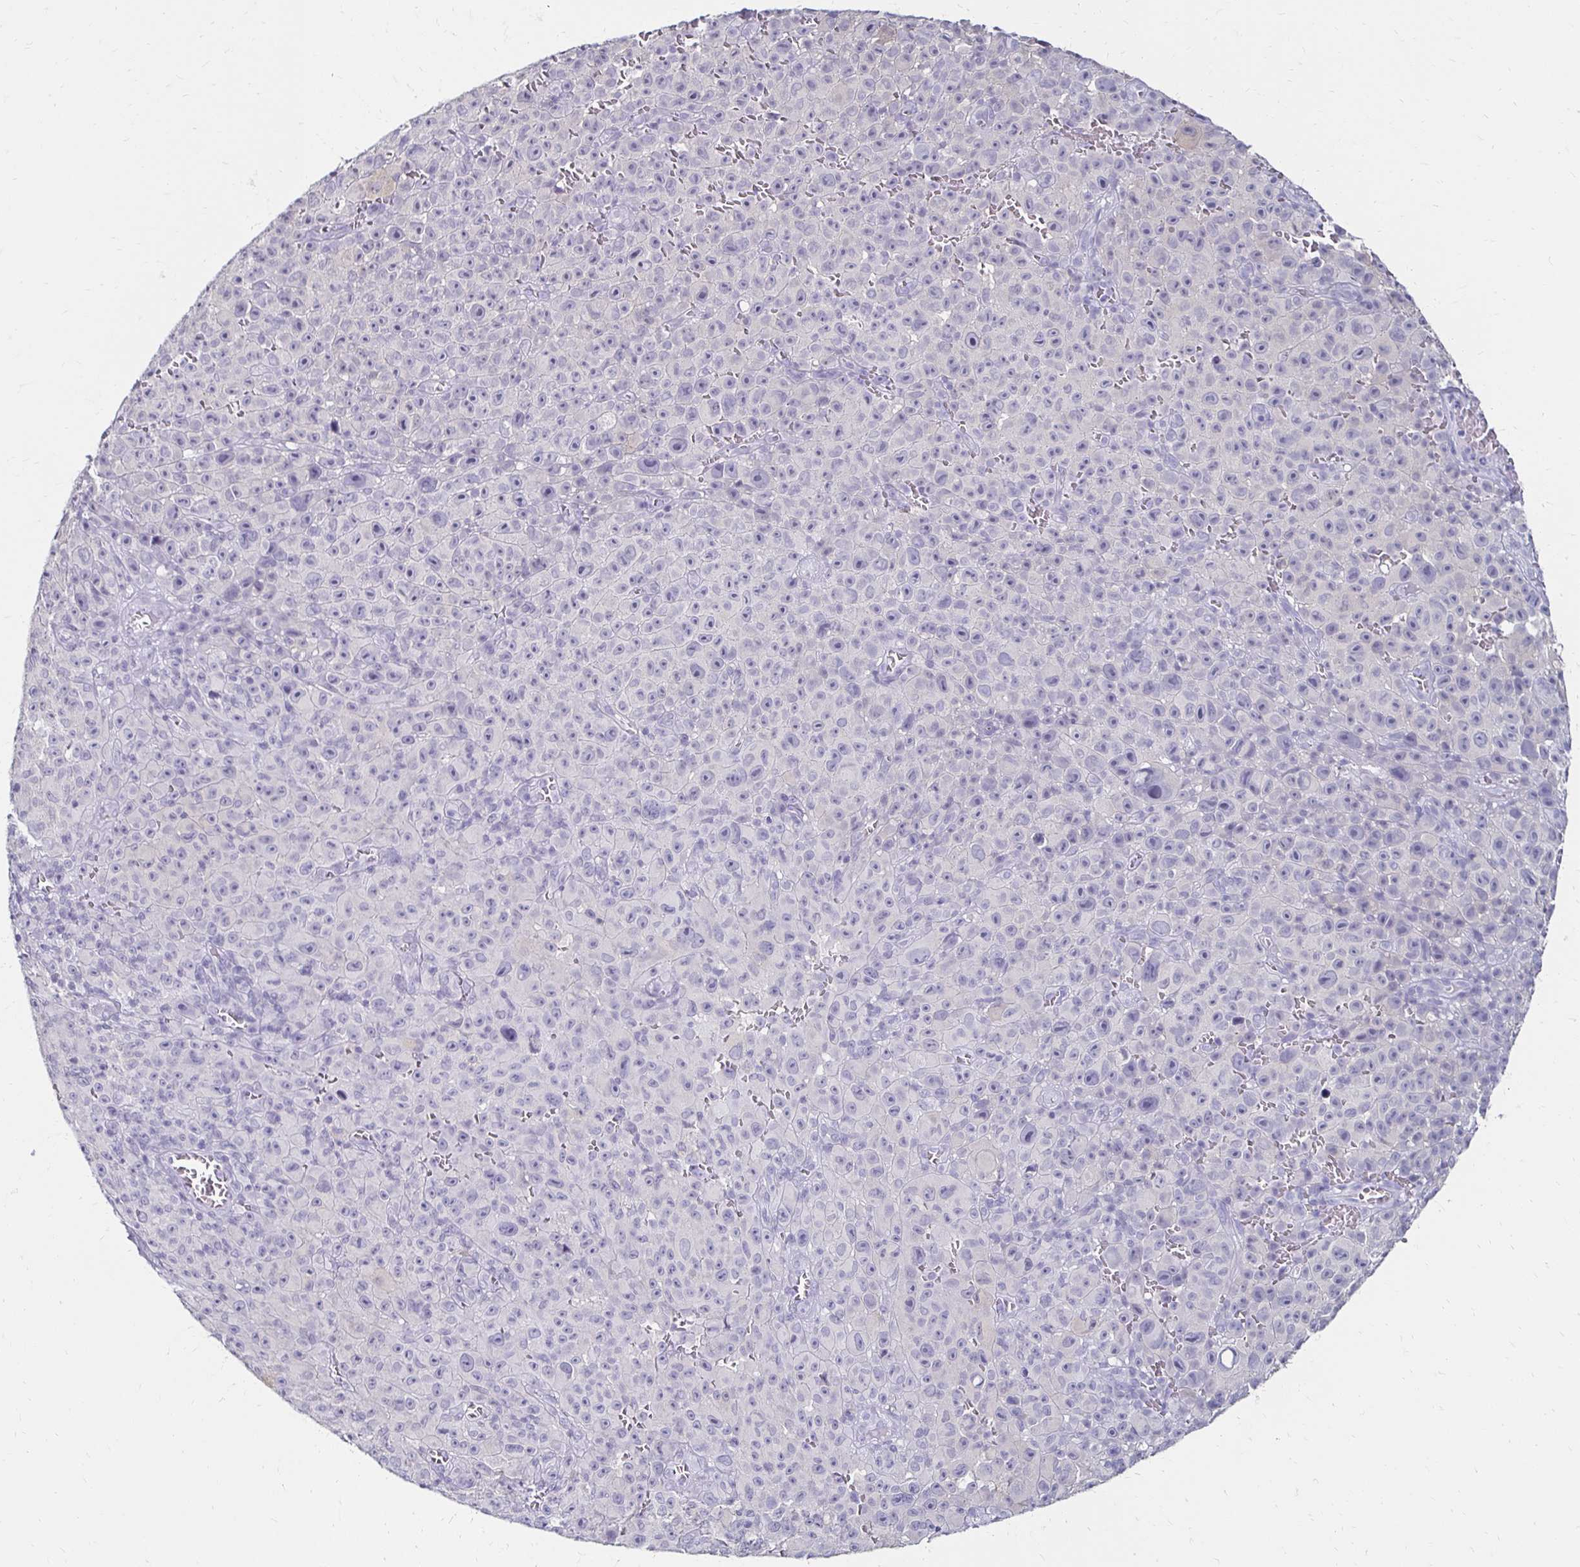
{"staining": {"intensity": "negative", "quantity": "none", "location": "none"}, "tissue": "melanoma", "cell_type": "Tumor cells", "image_type": "cancer", "snomed": [{"axis": "morphology", "description": "Malignant melanoma, NOS"}, {"axis": "topography", "description": "Skin"}], "caption": "An IHC photomicrograph of malignant melanoma is shown. There is no staining in tumor cells of malignant melanoma. (IHC, brightfield microscopy, high magnification).", "gene": "TOMM34", "patient": {"sex": "female", "age": 82}}